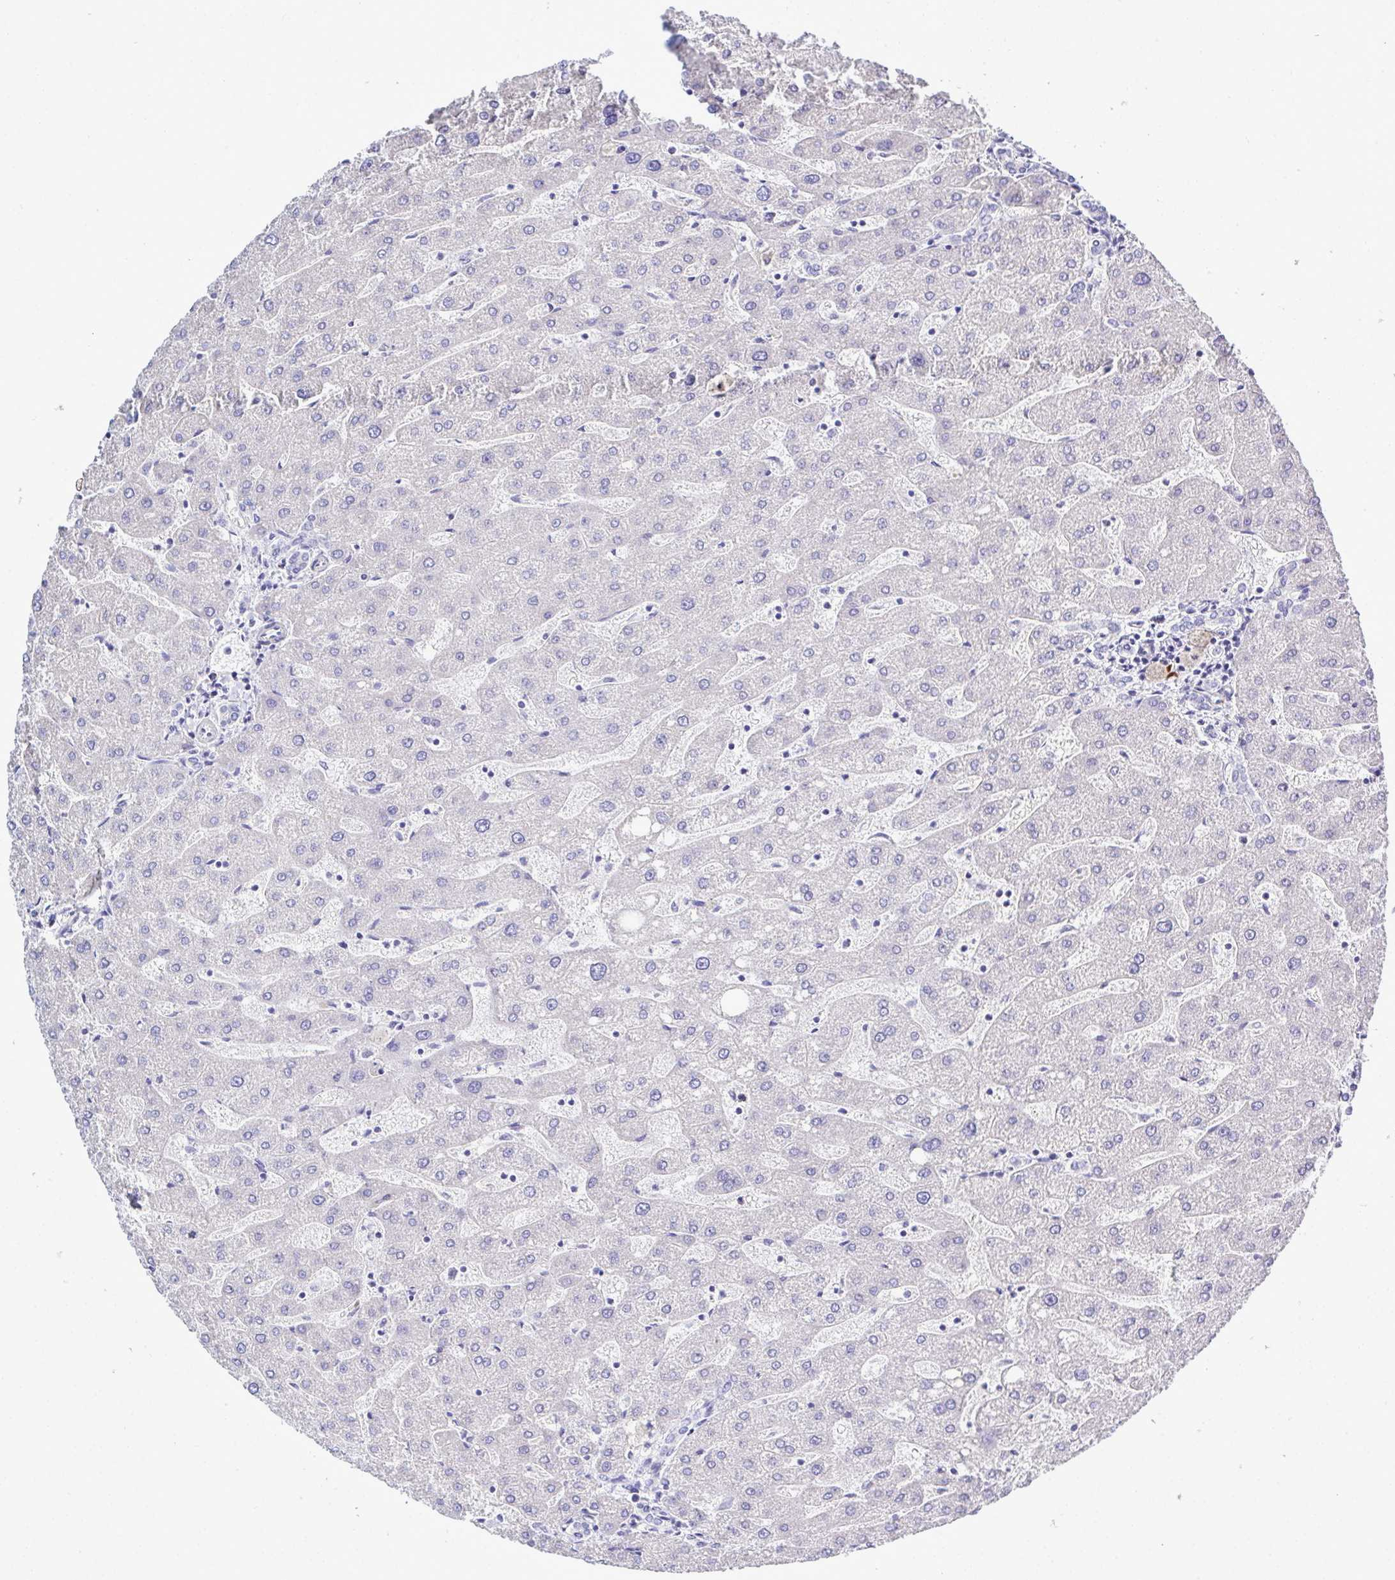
{"staining": {"intensity": "negative", "quantity": "none", "location": "none"}, "tissue": "liver", "cell_type": "Cholangiocytes", "image_type": "normal", "snomed": [{"axis": "morphology", "description": "Normal tissue, NOS"}, {"axis": "topography", "description": "Liver"}], "caption": "High magnification brightfield microscopy of normal liver stained with DAB (brown) and counterstained with hematoxylin (blue): cholangiocytes show no significant positivity.", "gene": "MED11", "patient": {"sex": "male", "age": 67}}